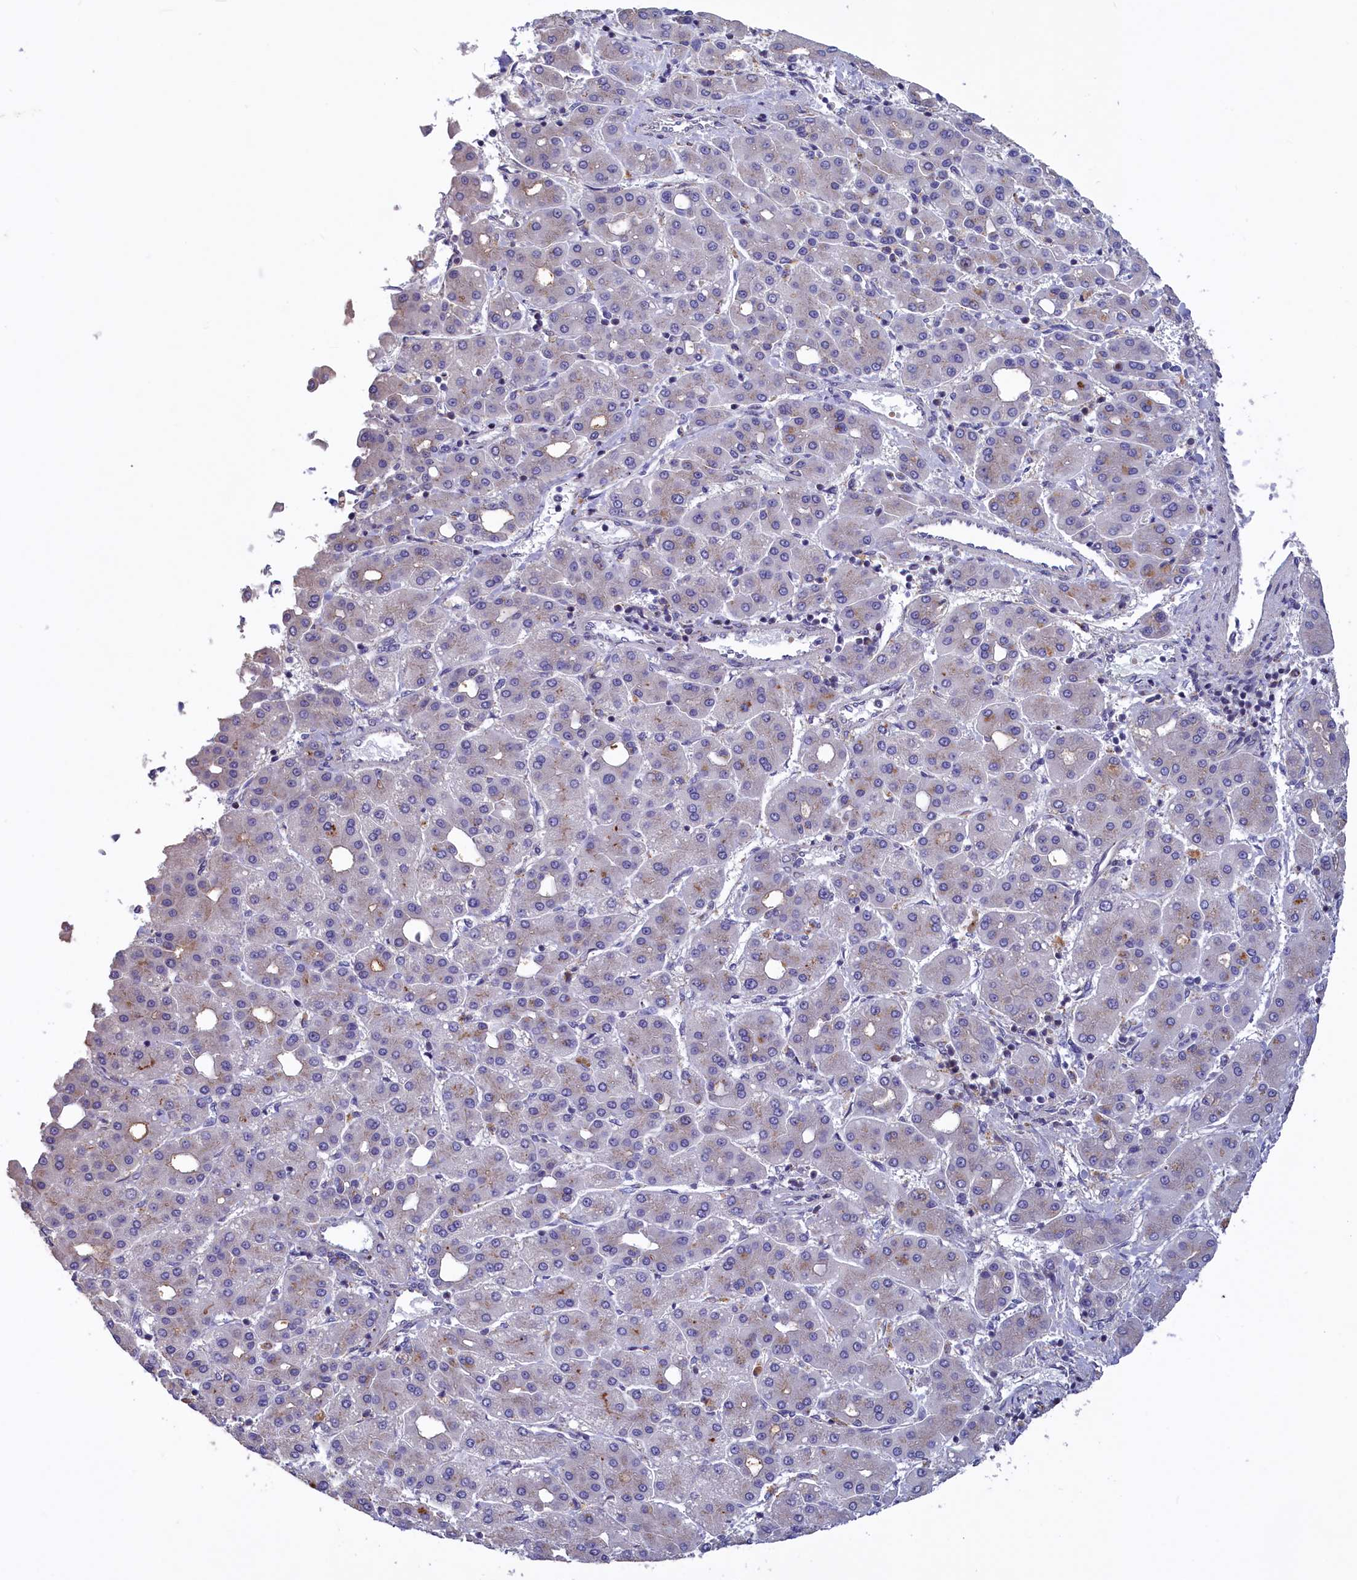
{"staining": {"intensity": "negative", "quantity": "none", "location": "none"}, "tissue": "liver cancer", "cell_type": "Tumor cells", "image_type": "cancer", "snomed": [{"axis": "morphology", "description": "Carcinoma, Hepatocellular, NOS"}, {"axis": "topography", "description": "Liver"}], "caption": "Immunohistochemical staining of liver hepatocellular carcinoma demonstrates no significant positivity in tumor cells.", "gene": "HYKK", "patient": {"sex": "male", "age": 65}}